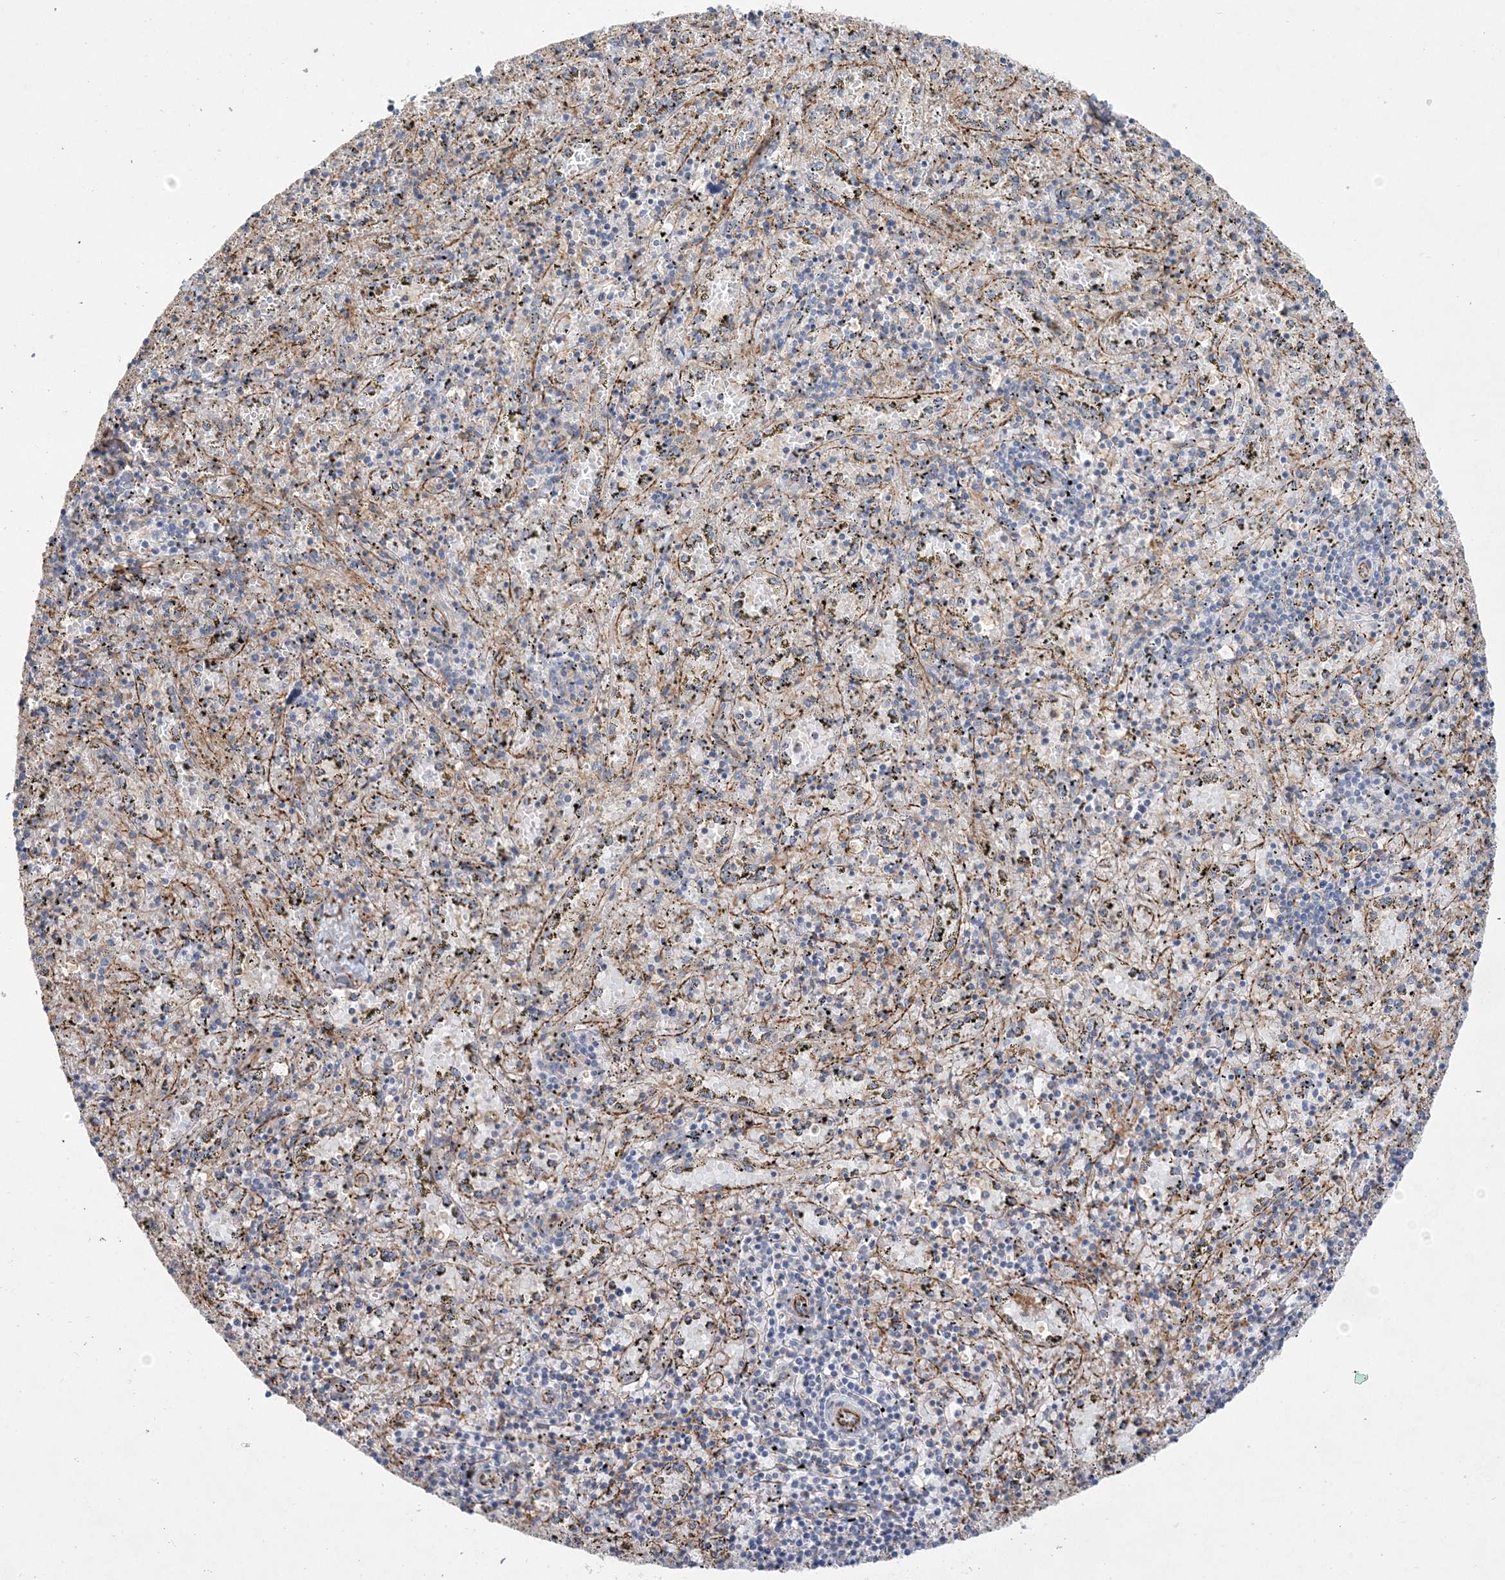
{"staining": {"intensity": "weak", "quantity": "<25%", "location": "cytoplasmic/membranous"}, "tissue": "spleen", "cell_type": "Cells in red pulp", "image_type": "normal", "snomed": [{"axis": "morphology", "description": "Normal tissue, NOS"}, {"axis": "topography", "description": "Spleen"}], "caption": "Immunohistochemical staining of normal spleen reveals no significant staining in cells in red pulp.", "gene": "PIGC", "patient": {"sex": "male", "age": 11}}